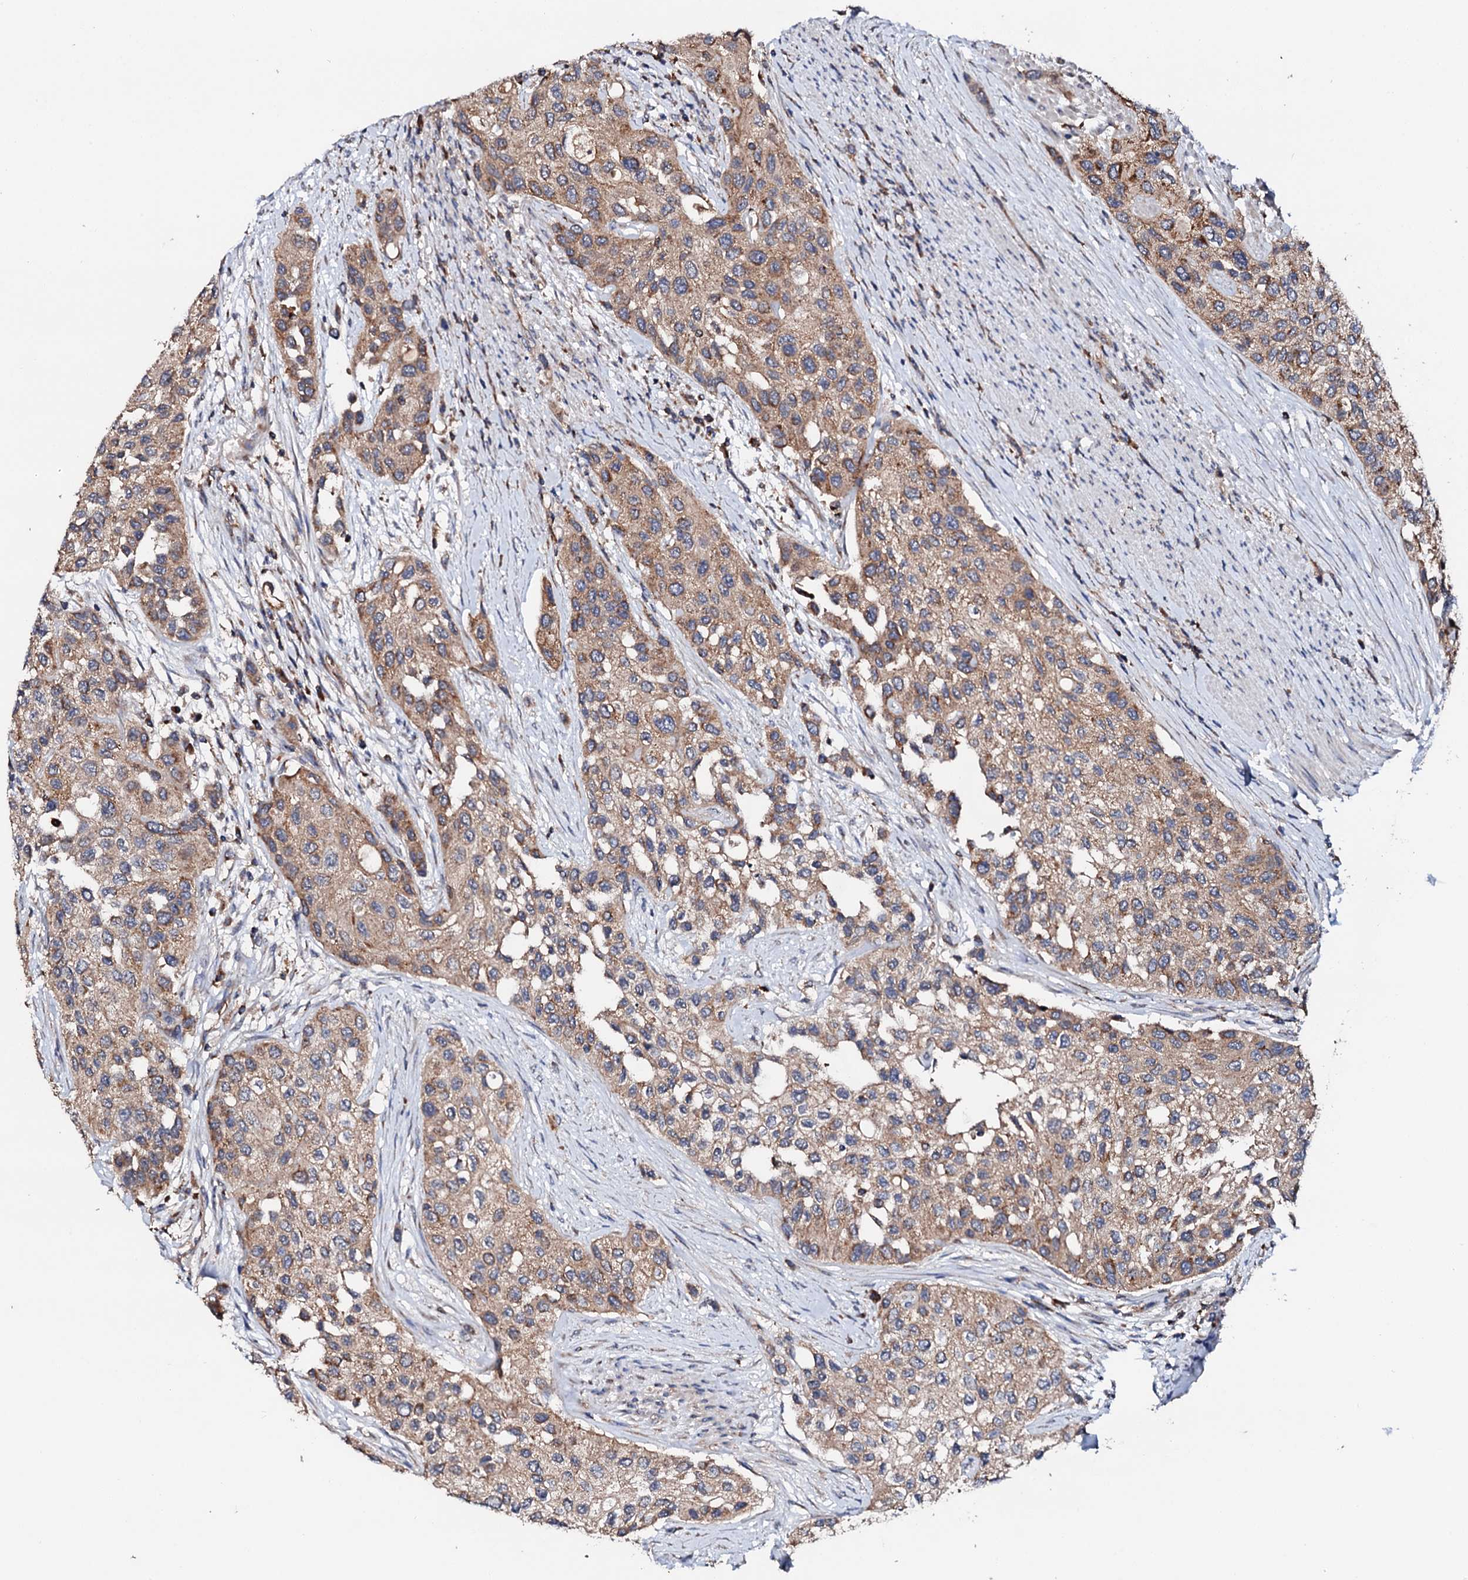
{"staining": {"intensity": "moderate", "quantity": ">75%", "location": "cytoplasmic/membranous"}, "tissue": "urothelial cancer", "cell_type": "Tumor cells", "image_type": "cancer", "snomed": [{"axis": "morphology", "description": "Normal tissue, NOS"}, {"axis": "morphology", "description": "Urothelial carcinoma, High grade"}, {"axis": "topography", "description": "Vascular tissue"}, {"axis": "topography", "description": "Urinary bladder"}], "caption": "The immunohistochemical stain shows moderate cytoplasmic/membranous positivity in tumor cells of urothelial cancer tissue. (DAB = brown stain, brightfield microscopy at high magnification).", "gene": "ST3GAL1", "patient": {"sex": "female", "age": 56}}